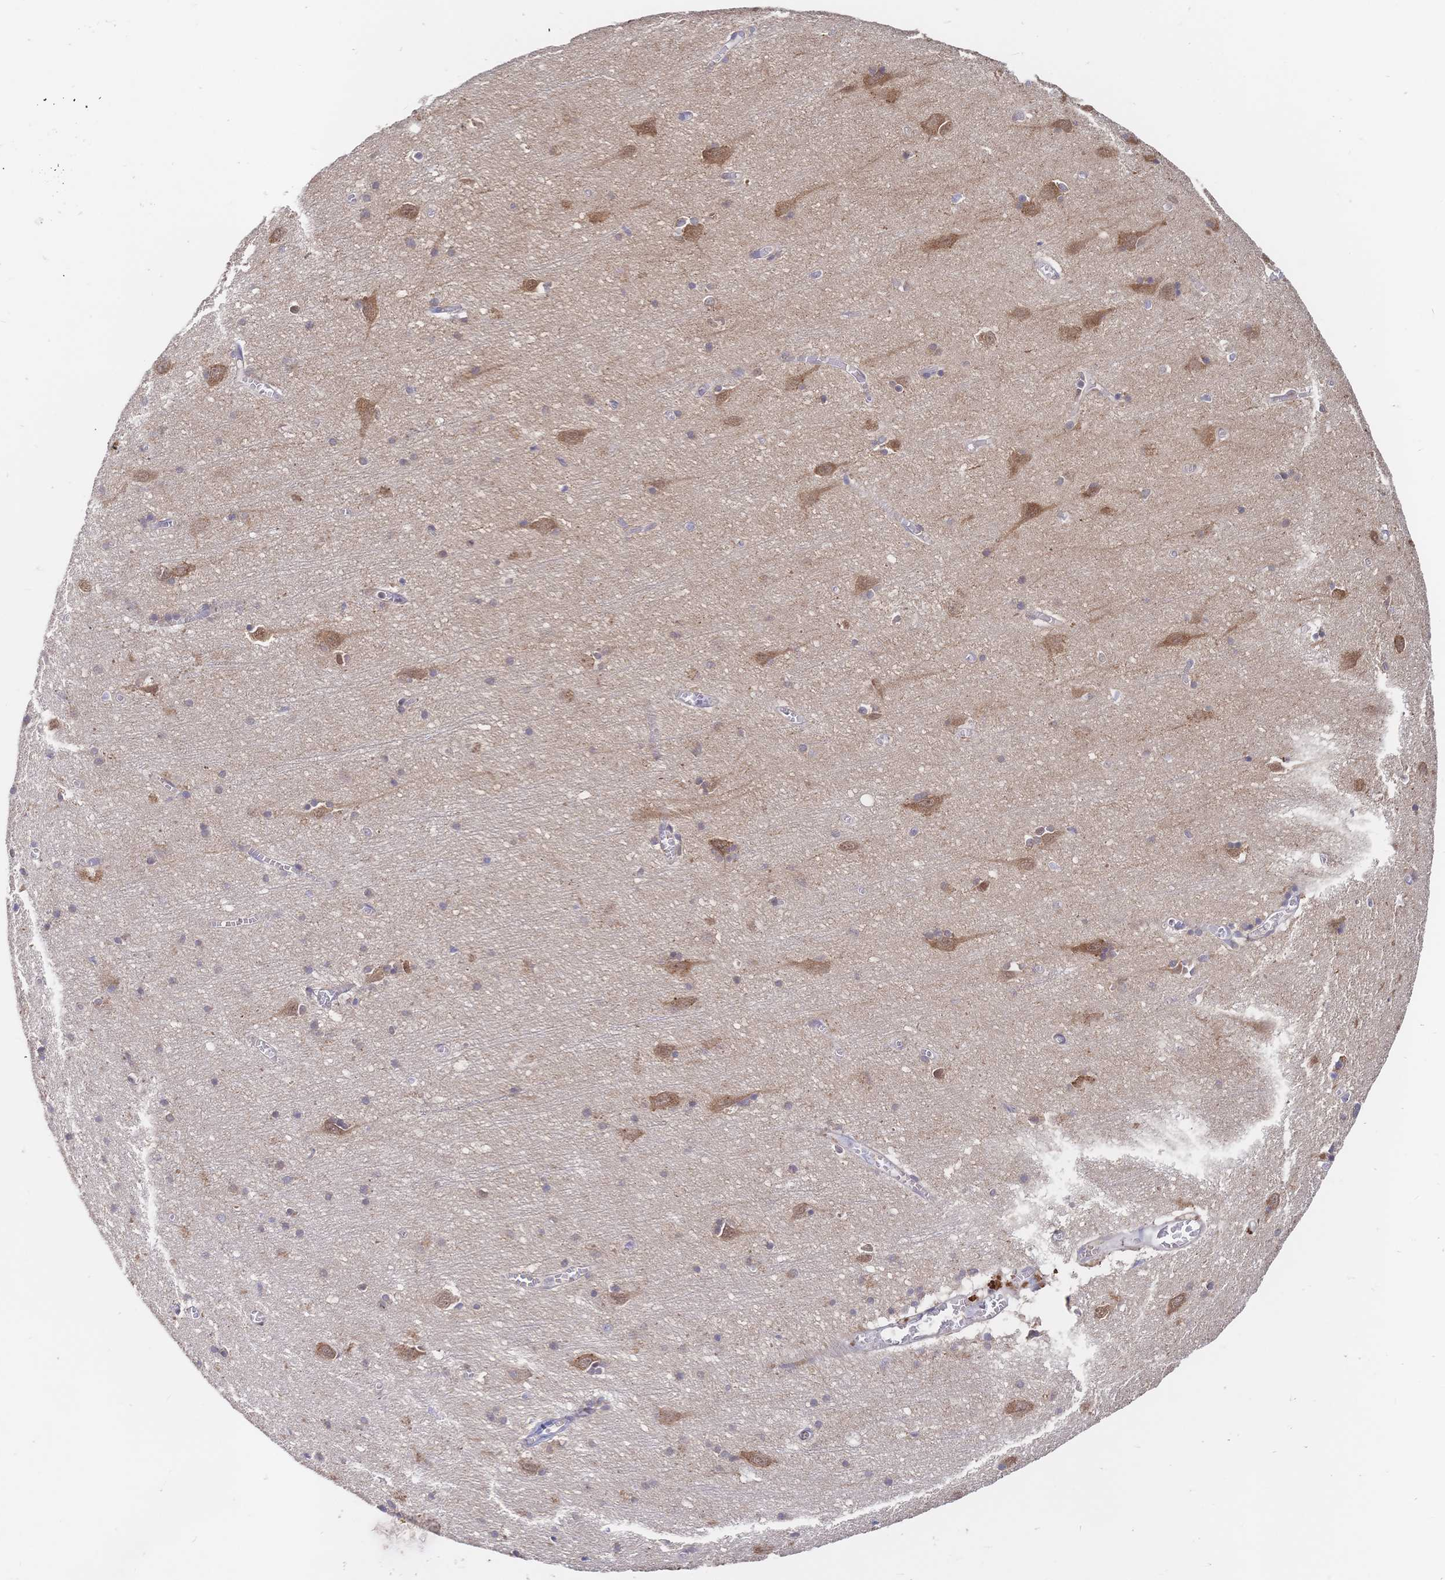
{"staining": {"intensity": "negative", "quantity": "none", "location": "none"}, "tissue": "cerebral cortex", "cell_type": "Endothelial cells", "image_type": "normal", "snomed": [{"axis": "morphology", "description": "Normal tissue, NOS"}, {"axis": "topography", "description": "Cerebral cortex"}], "caption": "High power microscopy image of an immunohistochemistry micrograph of normal cerebral cortex, revealing no significant expression in endothelial cells. The staining is performed using DAB (3,3'-diaminobenzidine) brown chromogen with nuclei counter-stained in using hematoxylin.", "gene": "LMO4", "patient": {"sex": "male", "age": 70}}